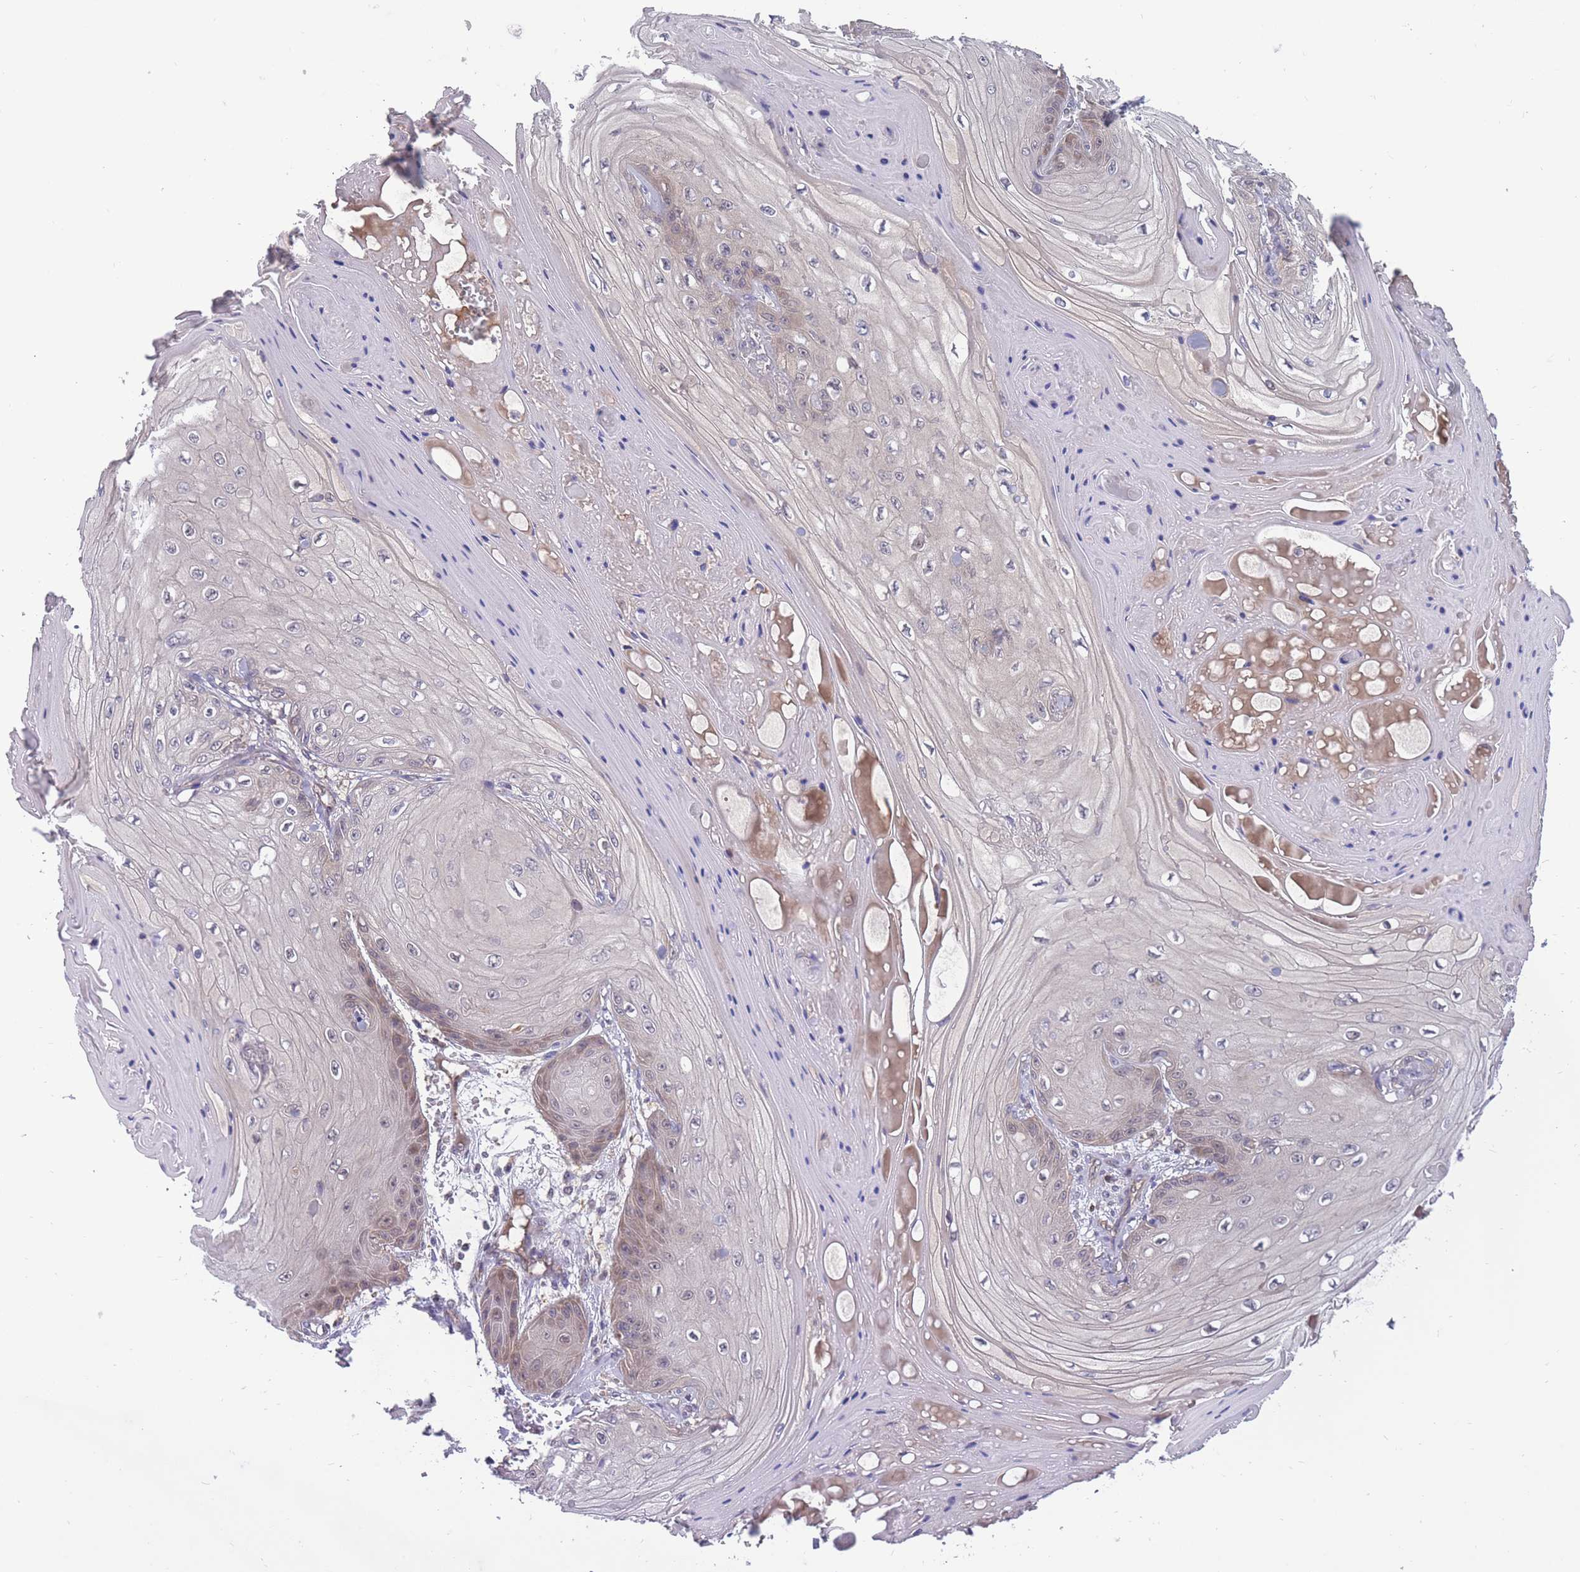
{"staining": {"intensity": "moderate", "quantity": "<25%", "location": "cytoplasmic/membranous"}, "tissue": "skin cancer", "cell_type": "Tumor cells", "image_type": "cancer", "snomed": [{"axis": "morphology", "description": "Squamous cell carcinoma, NOS"}, {"axis": "topography", "description": "Skin"}], "caption": "There is low levels of moderate cytoplasmic/membranous staining in tumor cells of squamous cell carcinoma (skin), as demonstrated by immunohistochemical staining (brown color).", "gene": "UBE2N", "patient": {"sex": "male", "age": 74}}